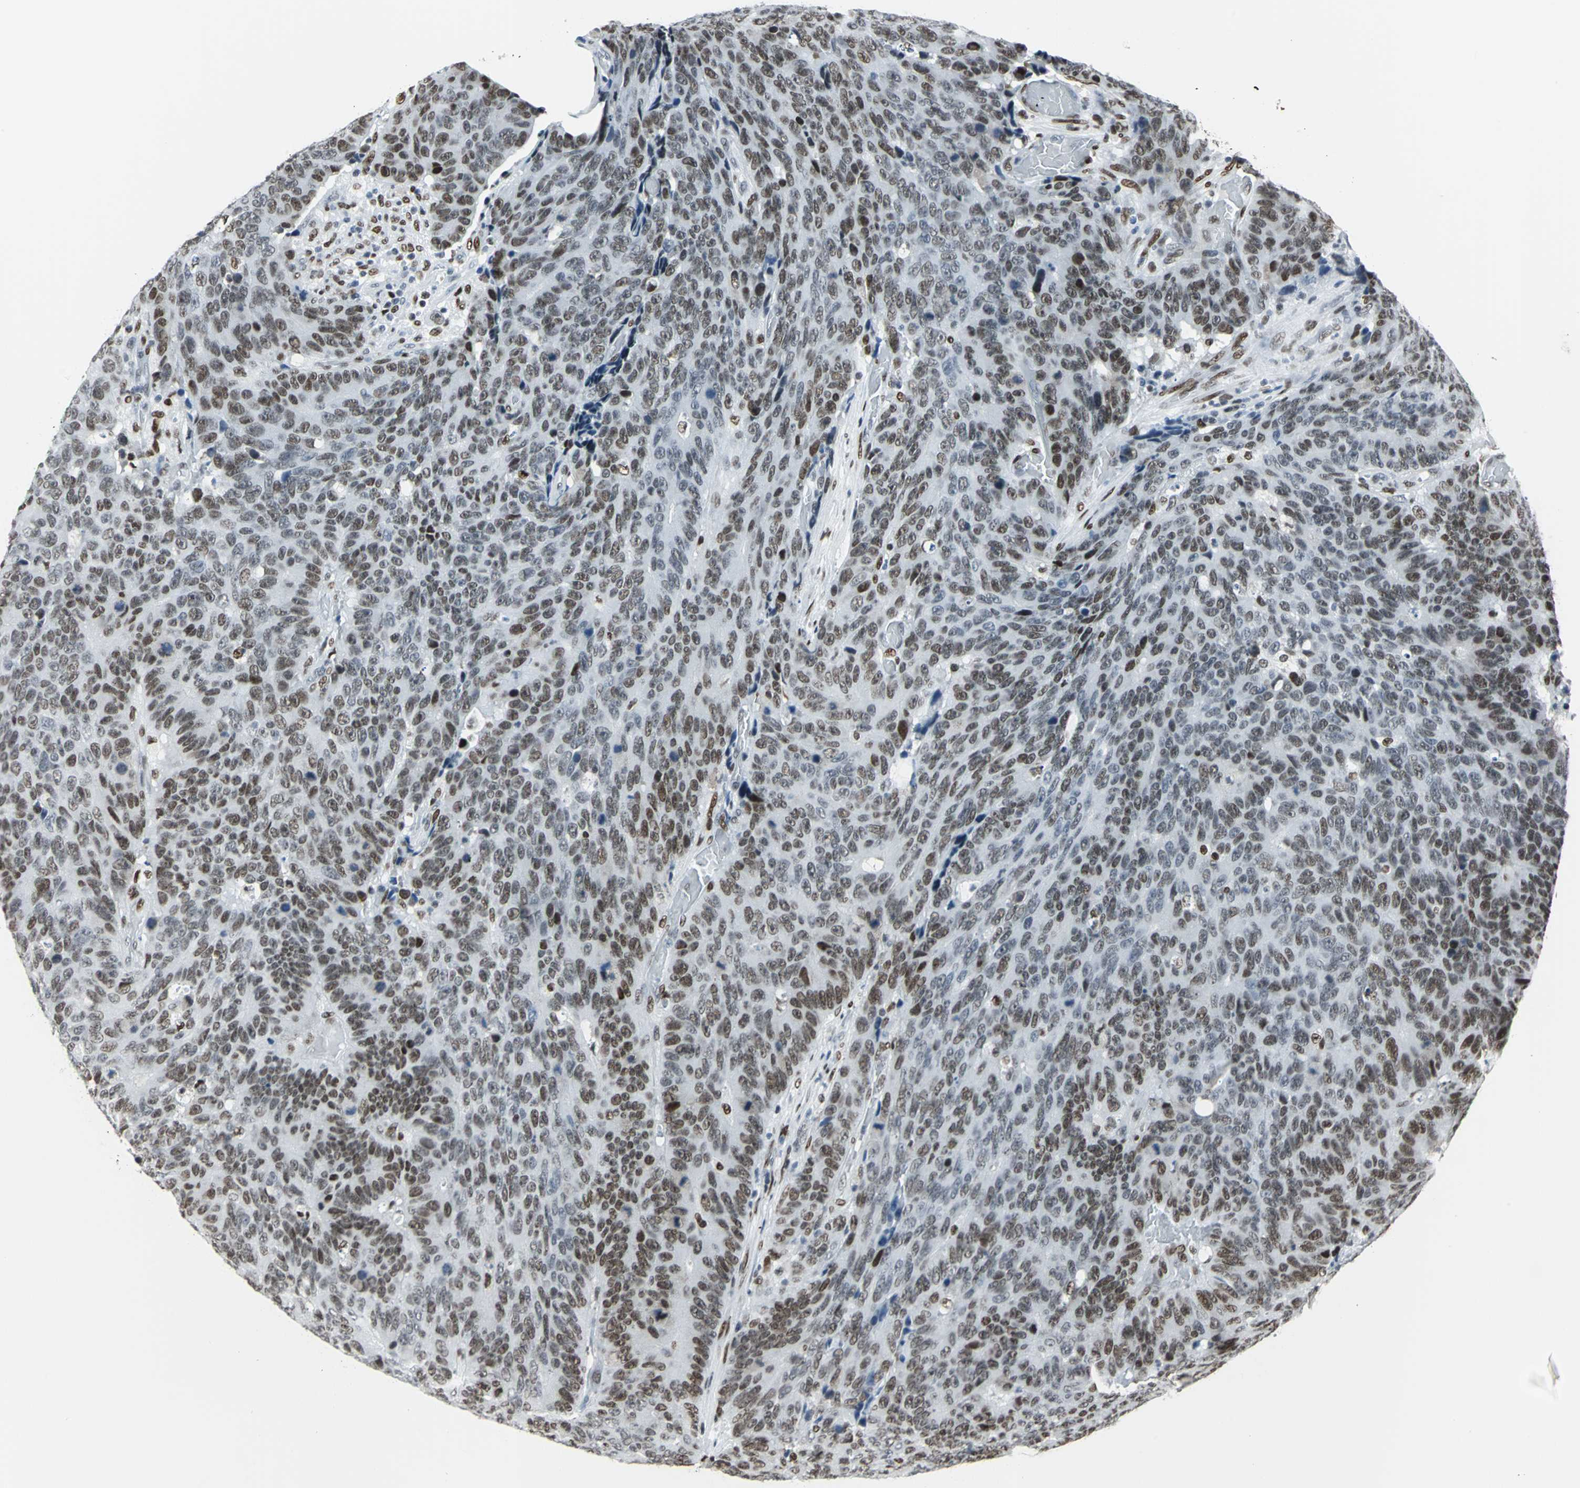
{"staining": {"intensity": "strong", "quantity": ">75%", "location": "nuclear"}, "tissue": "colorectal cancer", "cell_type": "Tumor cells", "image_type": "cancer", "snomed": [{"axis": "morphology", "description": "Adenocarcinoma, NOS"}, {"axis": "topography", "description": "Colon"}], "caption": "Protein staining exhibits strong nuclear expression in about >75% of tumor cells in adenocarcinoma (colorectal).", "gene": "HDAC2", "patient": {"sex": "female", "age": 86}}